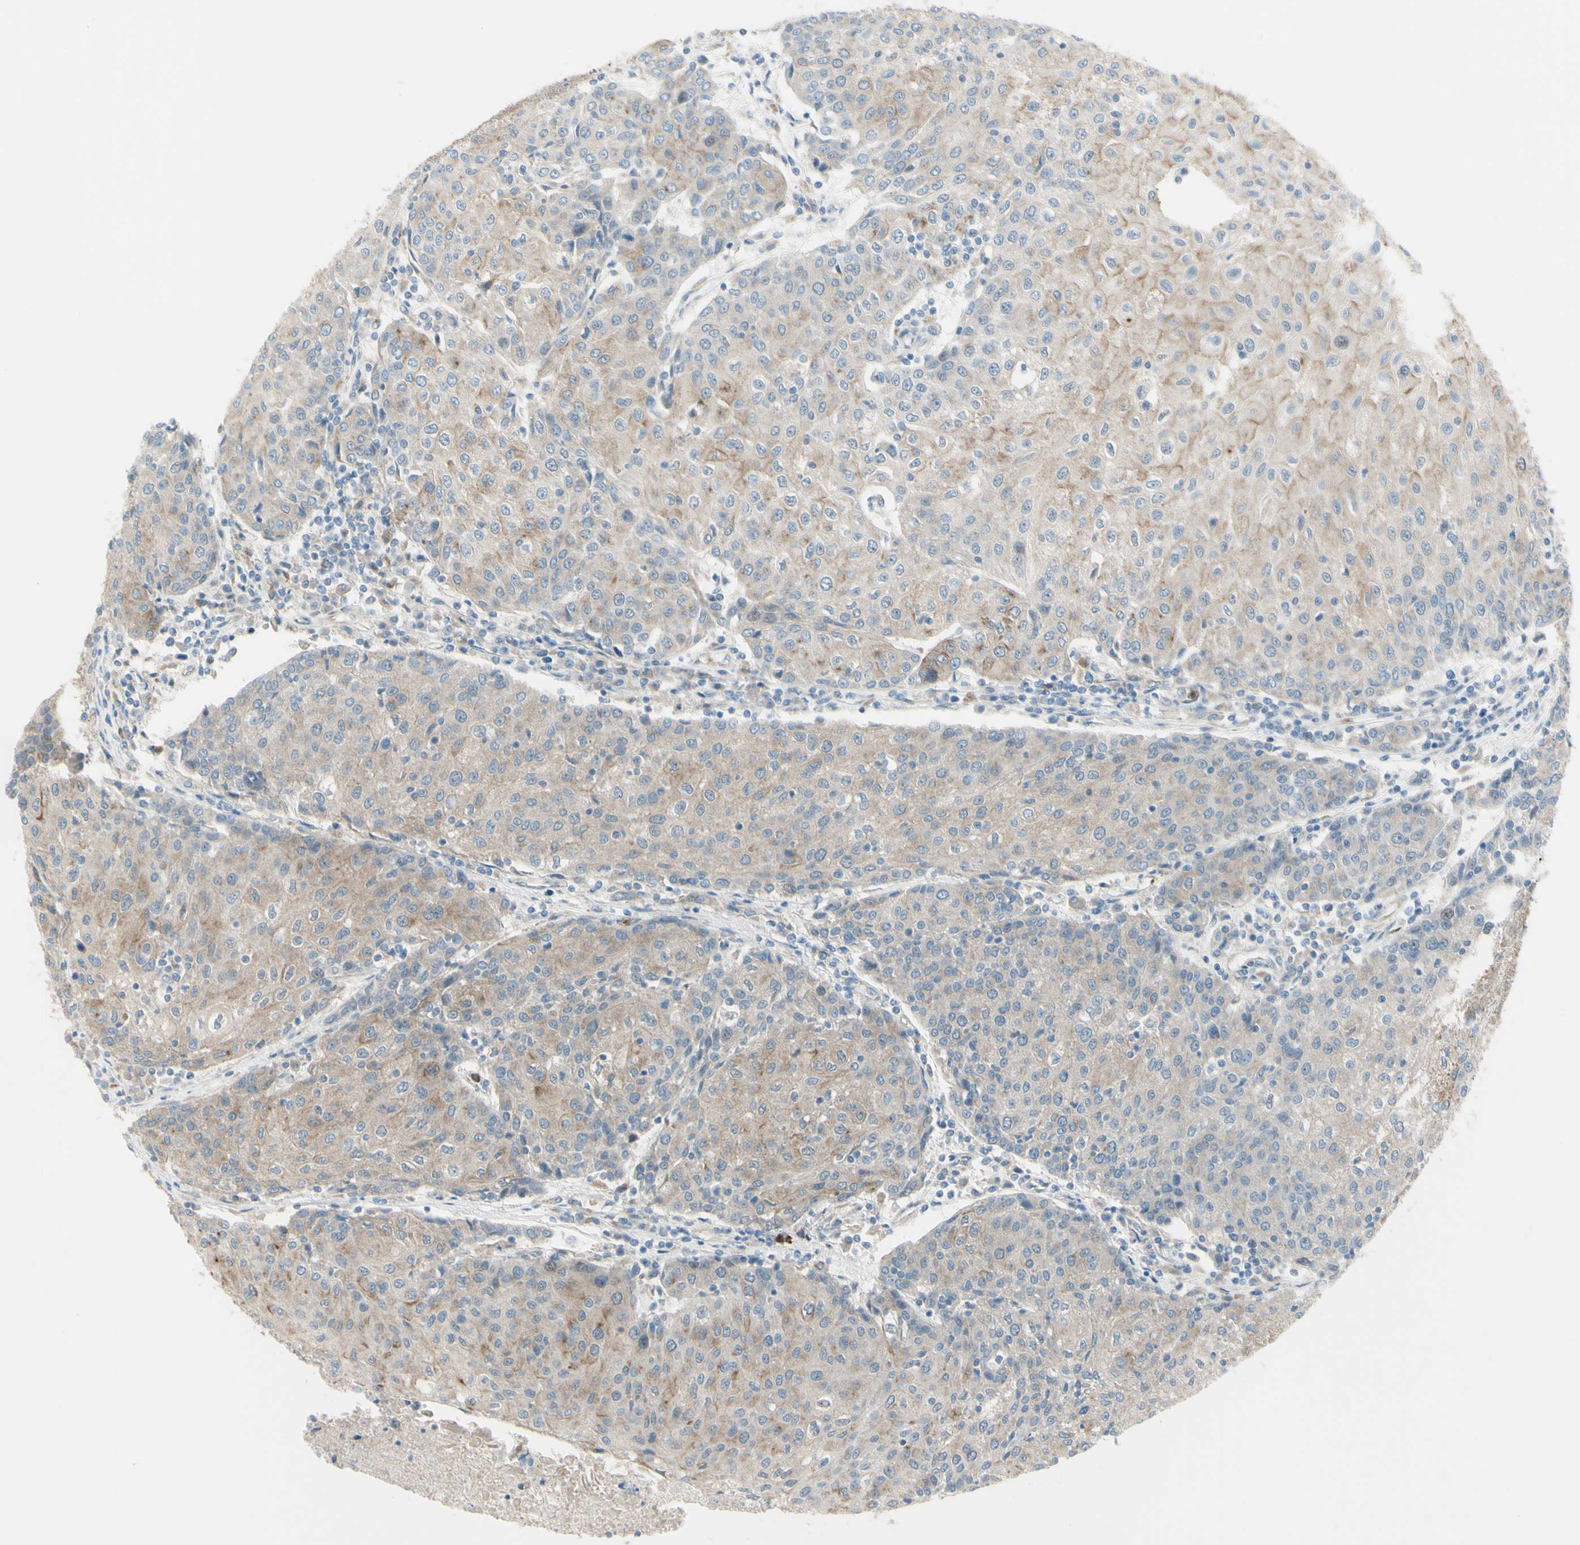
{"staining": {"intensity": "weak", "quantity": ">75%", "location": "cytoplasmic/membranous"}, "tissue": "urothelial cancer", "cell_type": "Tumor cells", "image_type": "cancer", "snomed": [{"axis": "morphology", "description": "Urothelial carcinoma, High grade"}, {"axis": "topography", "description": "Urinary bladder"}], "caption": "This is a histology image of IHC staining of urothelial cancer, which shows weak expression in the cytoplasmic/membranous of tumor cells.", "gene": "LMTK2", "patient": {"sex": "female", "age": 85}}